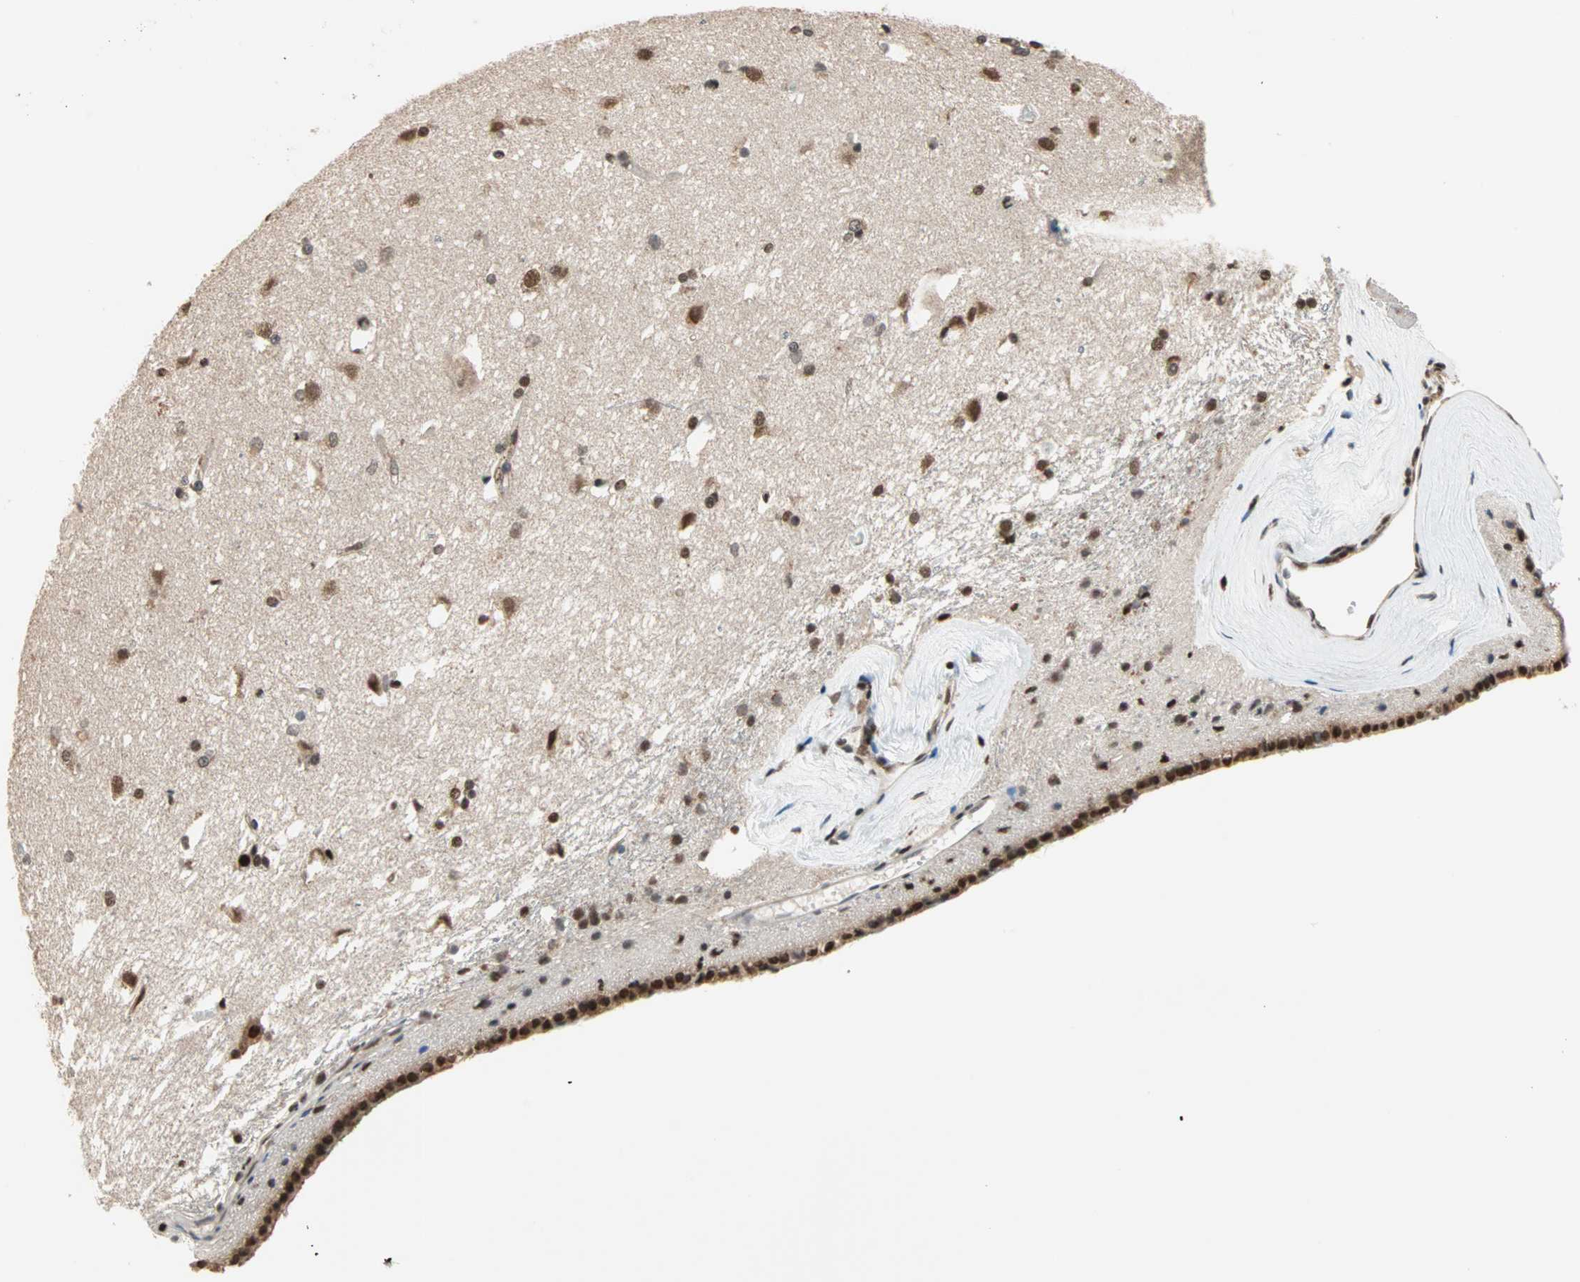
{"staining": {"intensity": "strong", "quantity": ">75%", "location": "nuclear"}, "tissue": "caudate", "cell_type": "Glial cells", "image_type": "normal", "snomed": [{"axis": "morphology", "description": "Normal tissue, NOS"}, {"axis": "topography", "description": "Lateral ventricle wall"}], "caption": "The immunohistochemical stain labels strong nuclear staining in glial cells of normal caudate. The protein of interest is stained brown, and the nuclei are stained in blue (DAB (3,3'-diaminobenzidine) IHC with brightfield microscopy, high magnification).", "gene": "DAZAP1", "patient": {"sex": "female", "age": 19}}